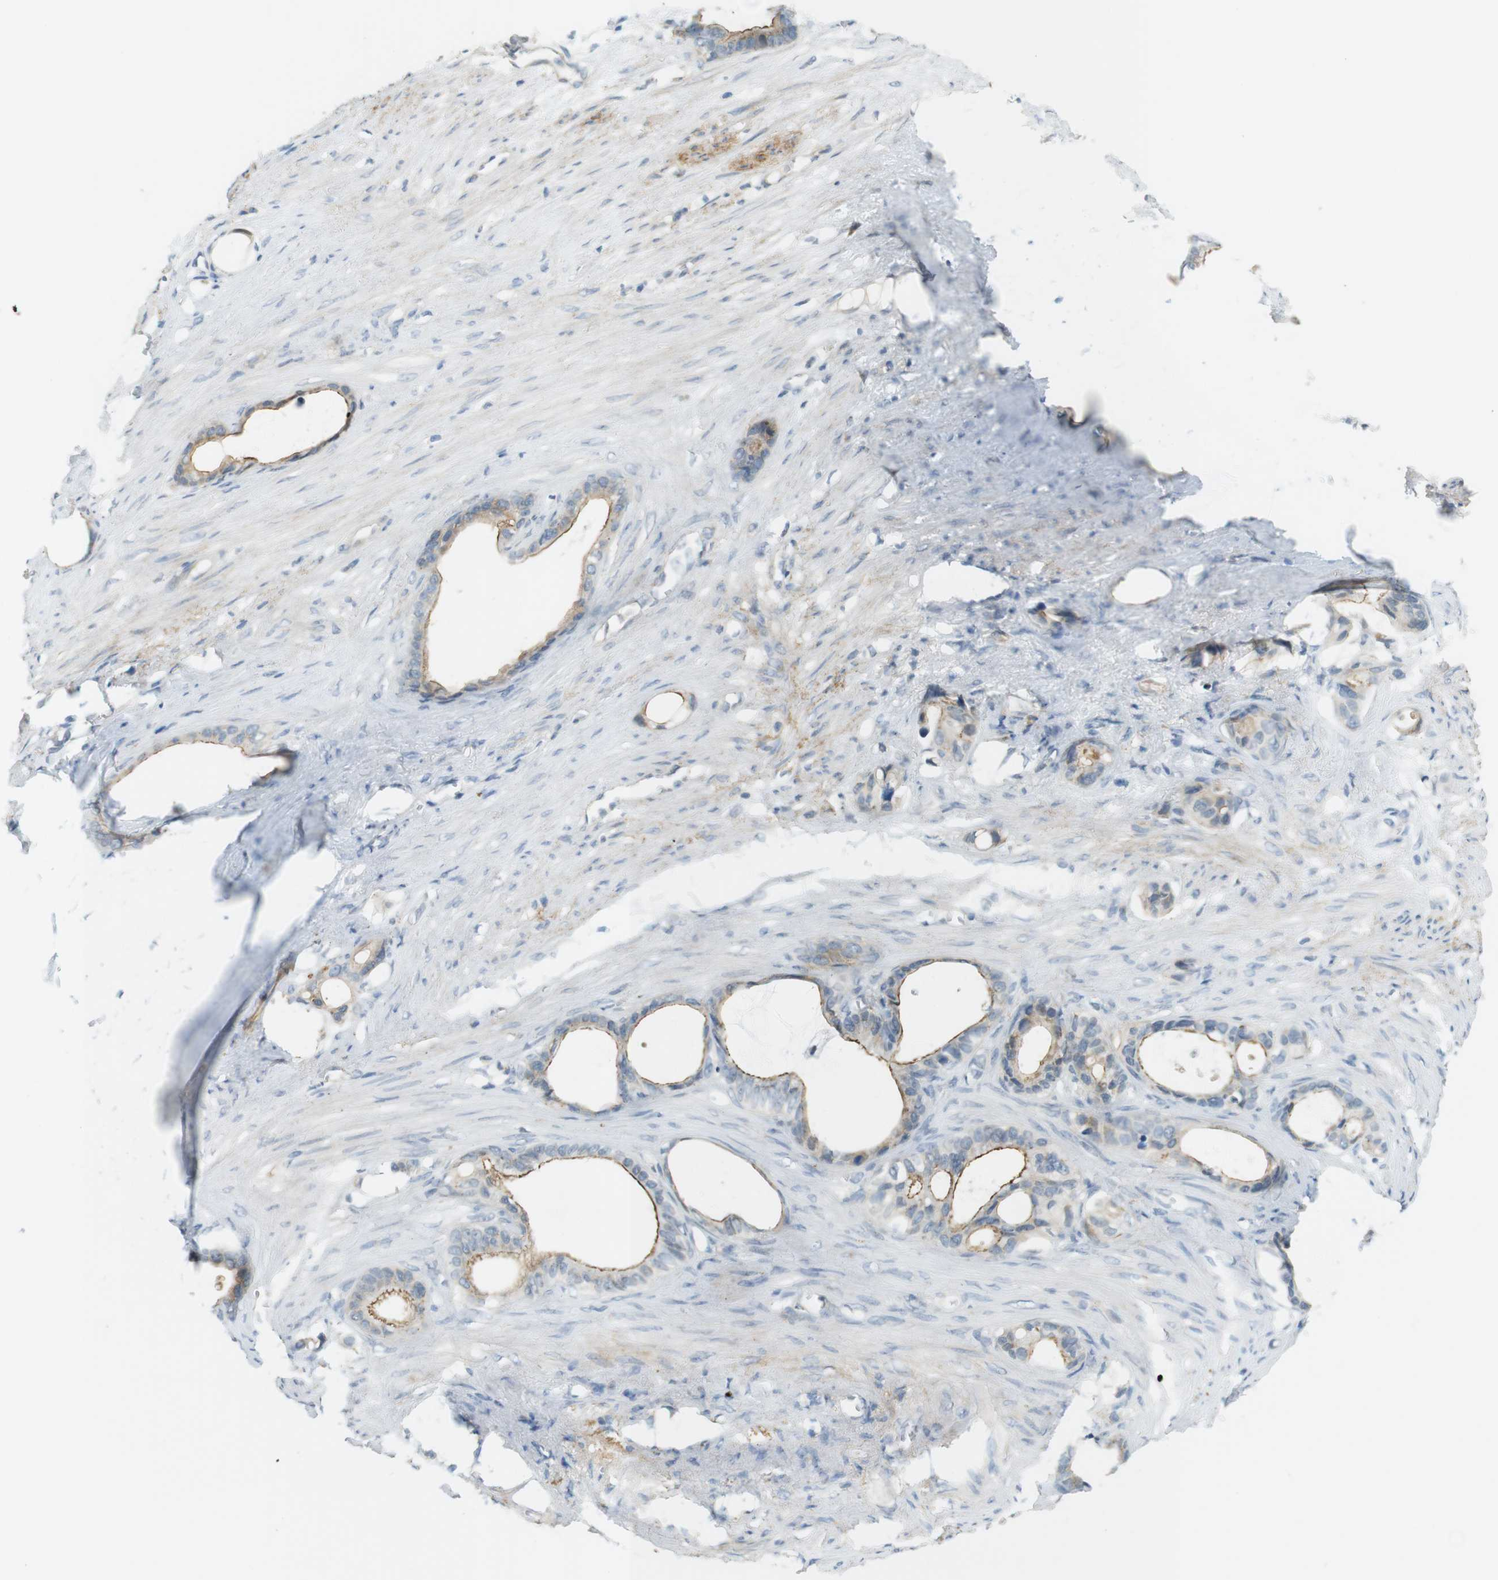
{"staining": {"intensity": "weak", "quantity": ">75%", "location": "cytoplasmic/membranous"}, "tissue": "stomach cancer", "cell_type": "Tumor cells", "image_type": "cancer", "snomed": [{"axis": "morphology", "description": "Adenocarcinoma, NOS"}, {"axis": "topography", "description": "Stomach"}], "caption": "An image of human stomach adenocarcinoma stained for a protein displays weak cytoplasmic/membranous brown staining in tumor cells.", "gene": "UGT8", "patient": {"sex": "female", "age": 75}}